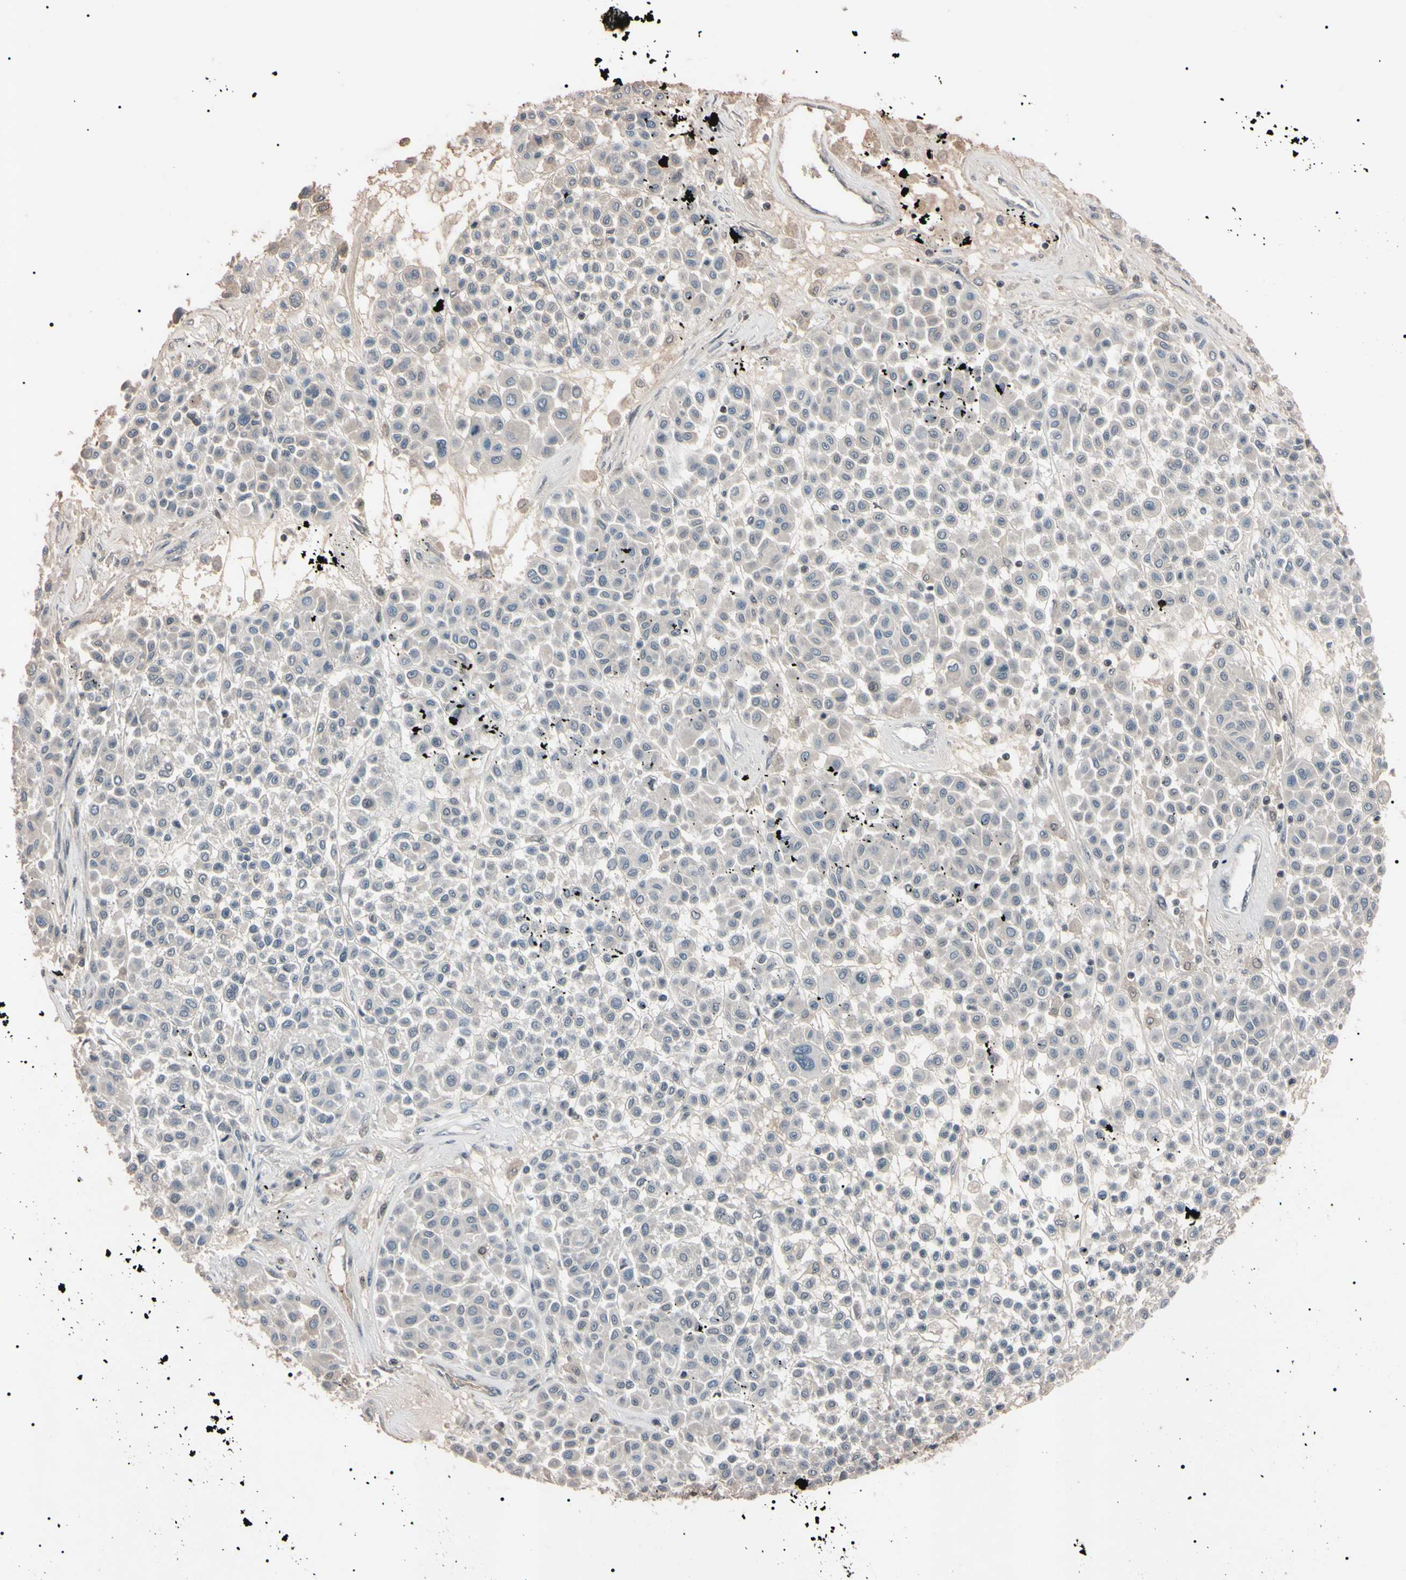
{"staining": {"intensity": "weak", "quantity": ">75%", "location": "cytoplasmic/membranous"}, "tissue": "melanoma", "cell_type": "Tumor cells", "image_type": "cancer", "snomed": [{"axis": "morphology", "description": "Malignant melanoma, Metastatic site"}, {"axis": "topography", "description": "Soft tissue"}], "caption": "IHC (DAB) staining of human melanoma exhibits weak cytoplasmic/membranous protein expression in about >75% of tumor cells.", "gene": "YY1", "patient": {"sex": "male", "age": 41}}